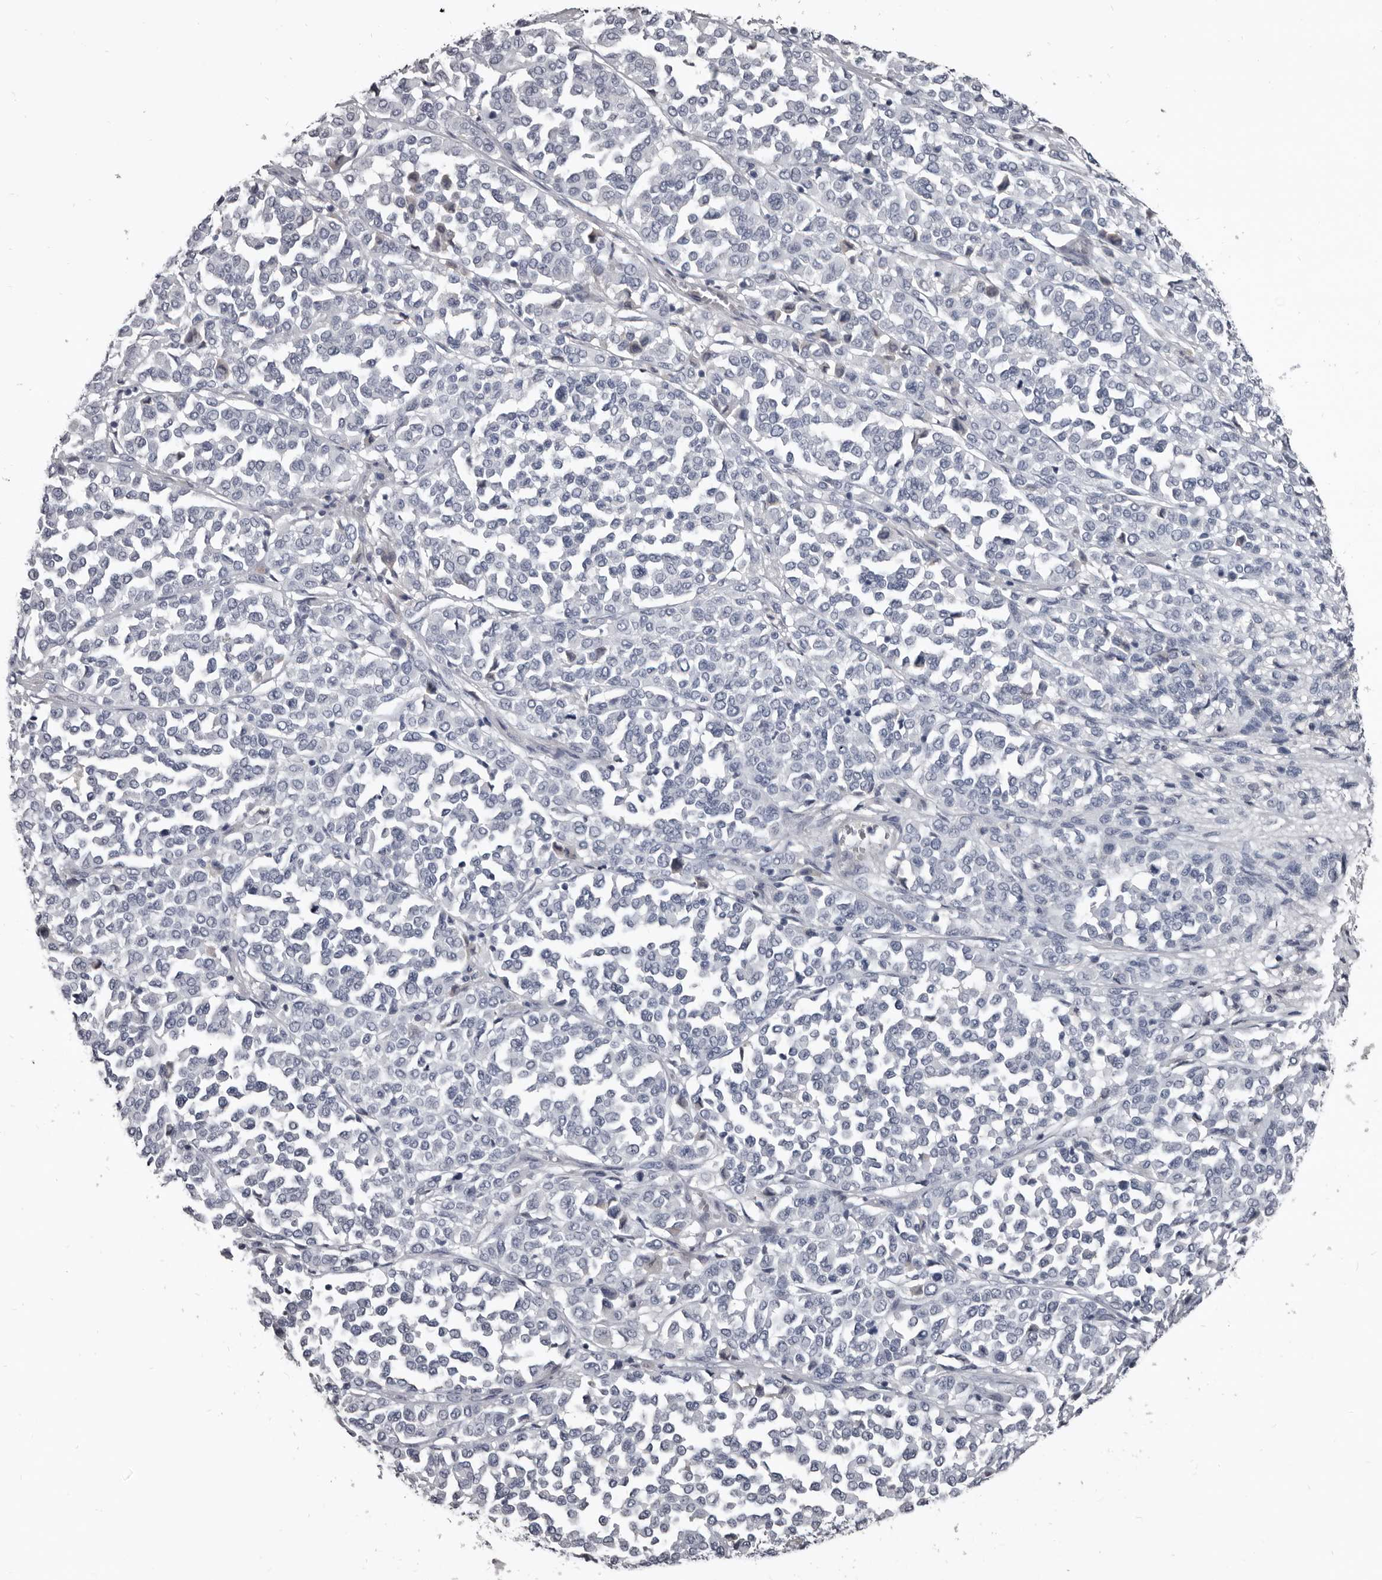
{"staining": {"intensity": "negative", "quantity": "none", "location": "none"}, "tissue": "melanoma", "cell_type": "Tumor cells", "image_type": "cancer", "snomed": [{"axis": "morphology", "description": "Malignant melanoma, Metastatic site"}, {"axis": "topography", "description": "Pancreas"}], "caption": "Immunohistochemistry of melanoma exhibits no positivity in tumor cells. The staining is performed using DAB brown chromogen with nuclei counter-stained in using hematoxylin.", "gene": "GREB1", "patient": {"sex": "female", "age": 30}}